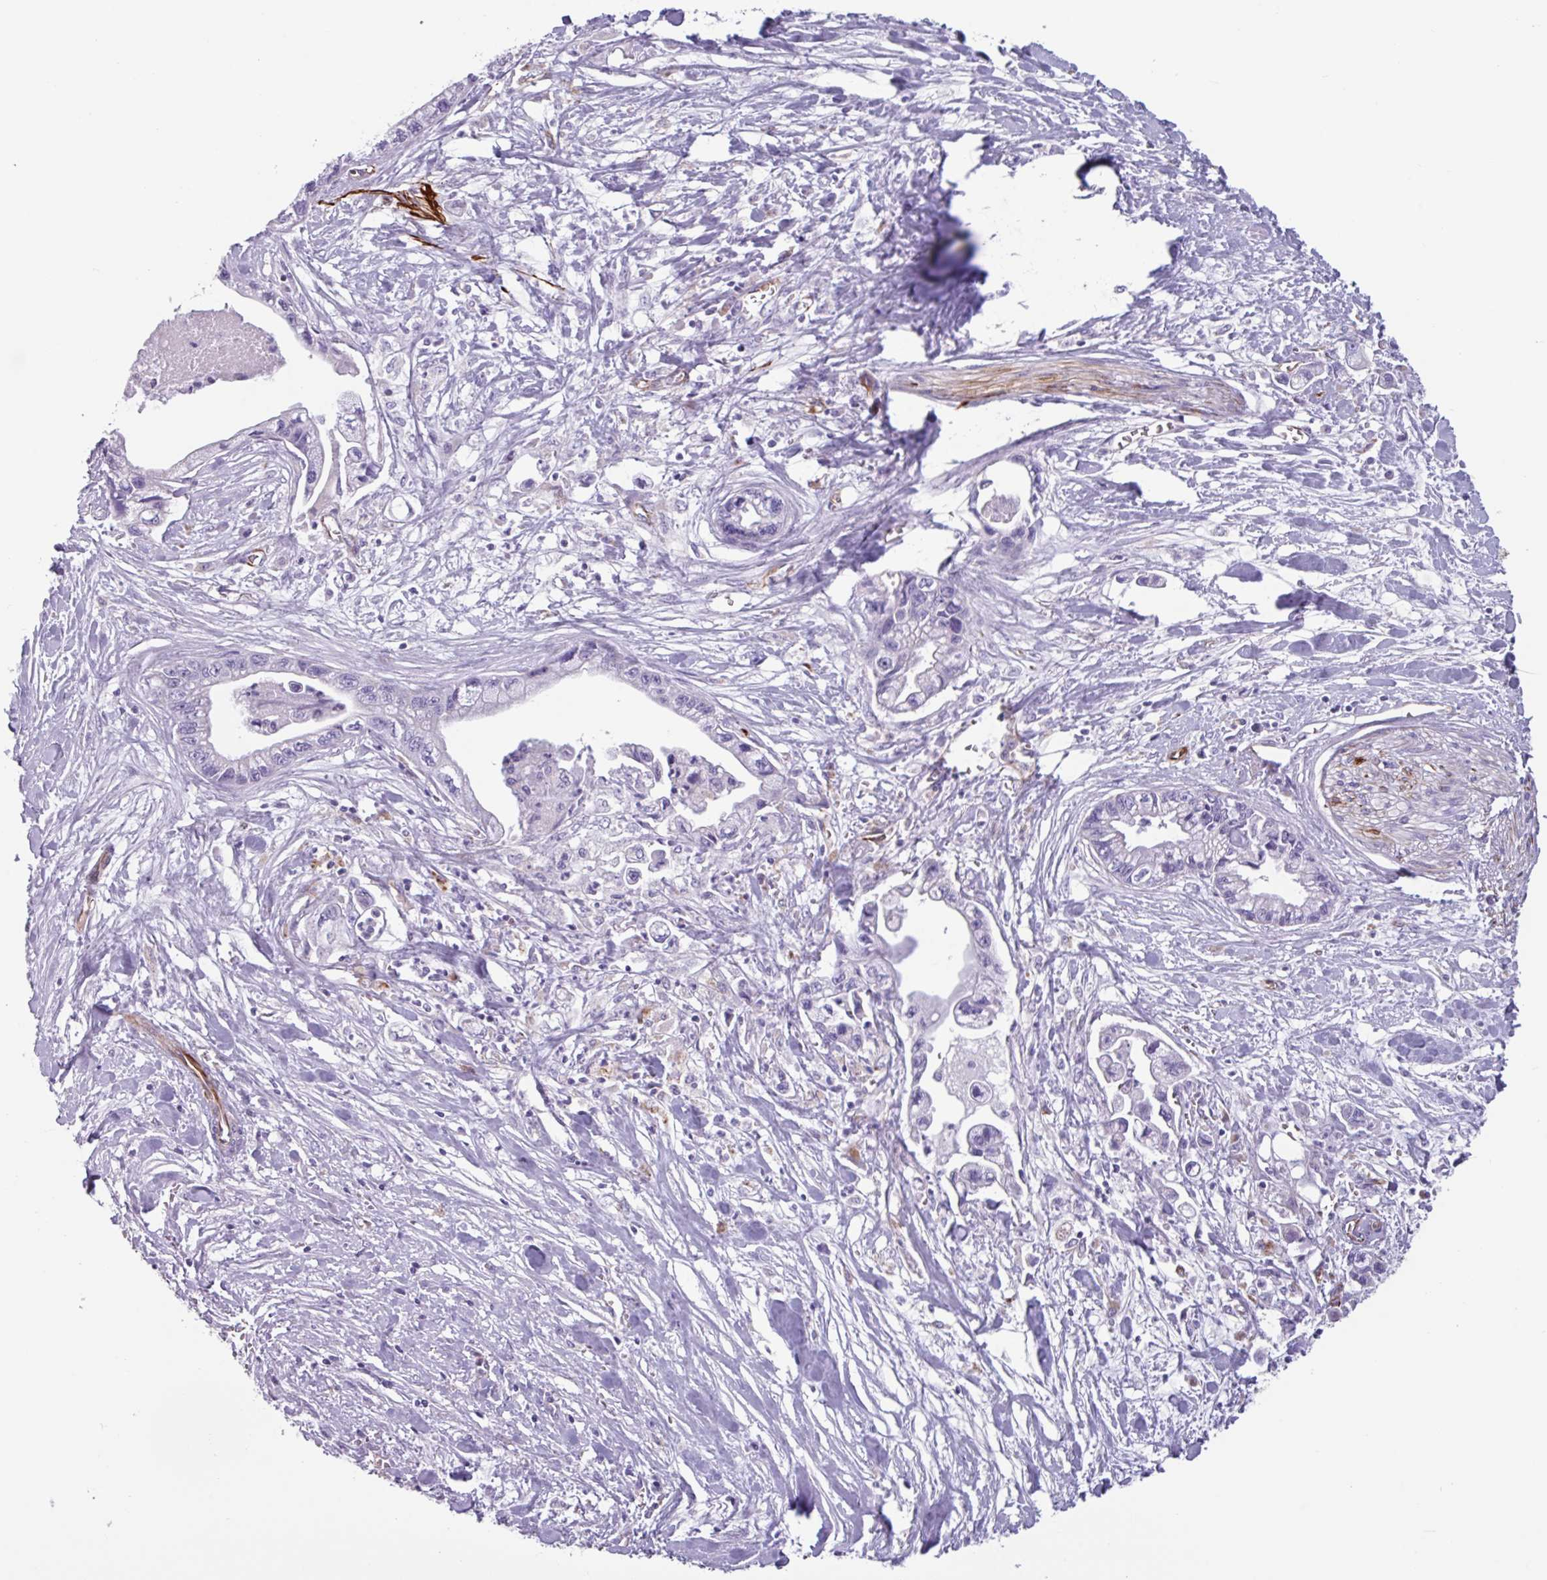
{"staining": {"intensity": "negative", "quantity": "none", "location": "none"}, "tissue": "pancreatic cancer", "cell_type": "Tumor cells", "image_type": "cancer", "snomed": [{"axis": "morphology", "description": "Adenocarcinoma, NOS"}, {"axis": "topography", "description": "Pancreas"}], "caption": "An immunohistochemistry micrograph of pancreatic cancer is shown. There is no staining in tumor cells of pancreatic cancer.", "gene": "BTD", "patient": {"sex": "male", "age": 61}}